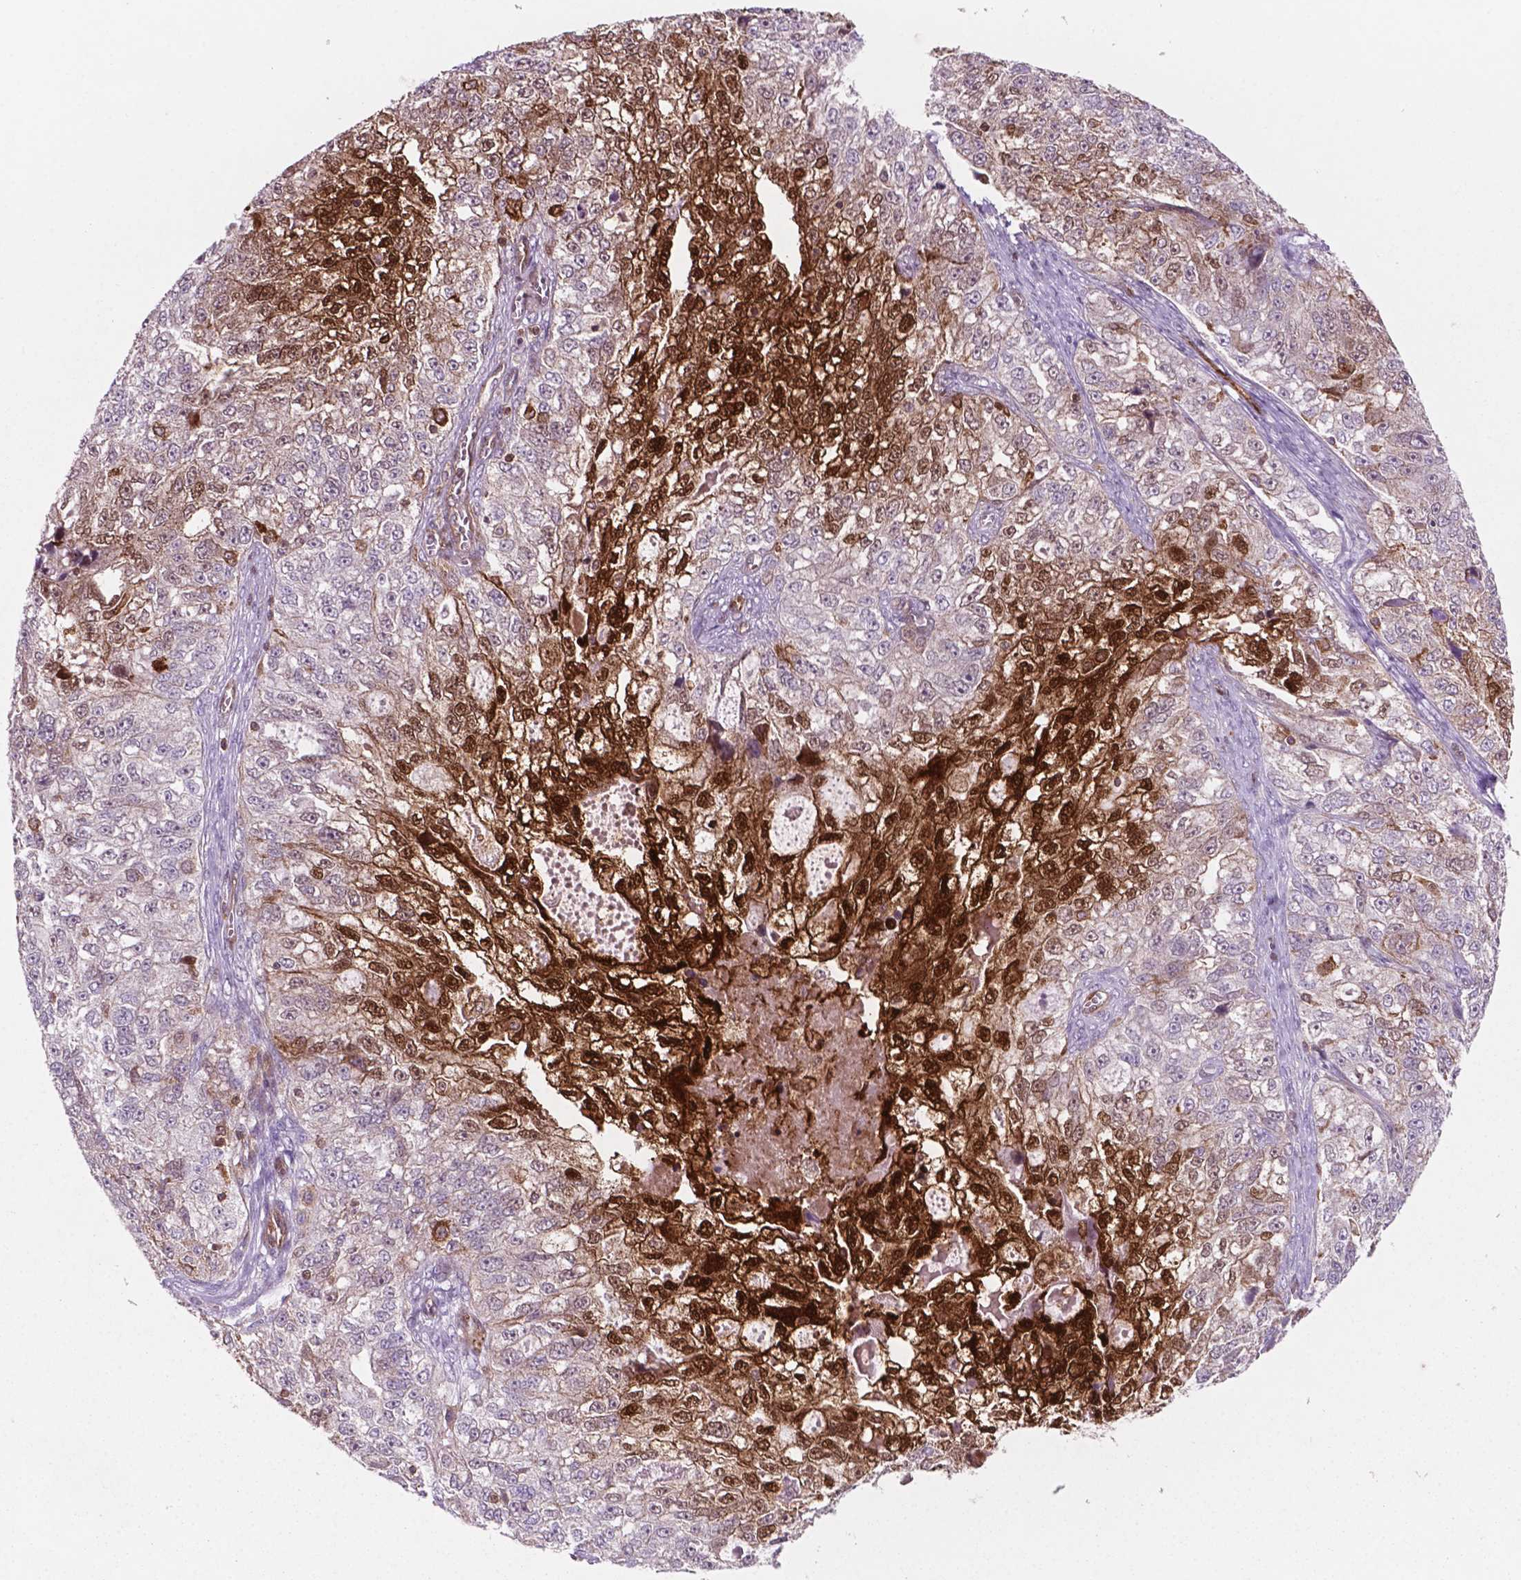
{"staining": {"intensity": "strong", "quantity": "25%-75%", "location": "cytoplasmic/membranous"}, "tissue": "ovarian cancer", "cell_type": "Tumor cells", "image_type": "cancer", "snomed": [{"axis": "morphology", "description": "Cystadenocarcinoma, serous, NOS"}, {"axis": "topography", "description": "Ovary"}], "caption": "High-power microscopy captured an immunohistochemistry photomicrograph of ovarian cancer (serous cystadenocarcinoma), revealing strong cytoplasmic/membranous staining in approximately 25%-75% of tumor cells.", "gene": "LDHA", "patient": {"sex": "female", "age": 51}}